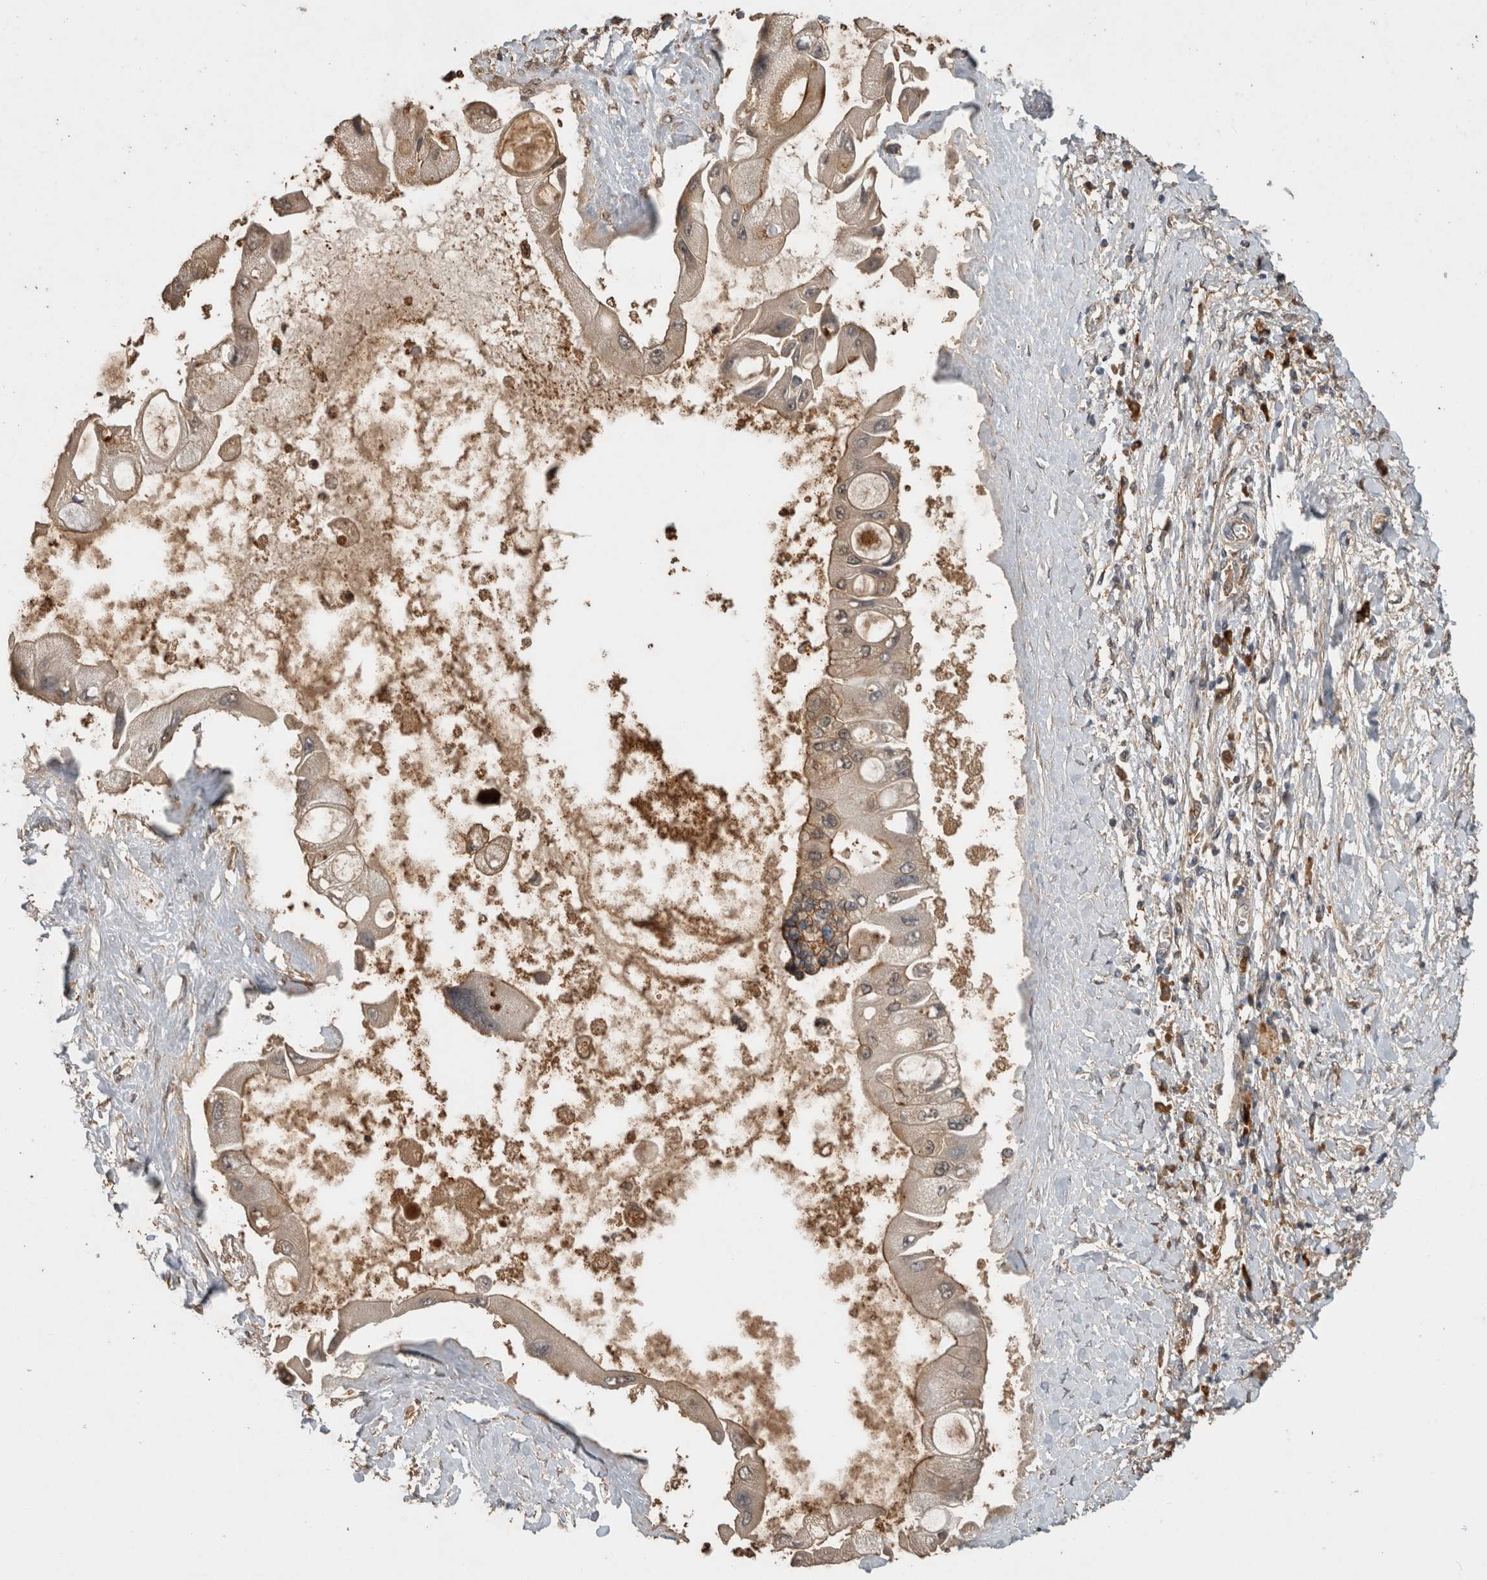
{"staining": {"intensity": "weak", "quantity": ">75%", "location": "cytoplasmic/membranous"}, "tissue": "liver cancer", "cell_type": "Tumor cells", "image_type": "cancer", "snomed": [{"axis": "morphology", "description": "Cholangiocarcinoma"}, {"axis": "topography", "description": "Liver"}], "caption": "Liver cancer (cholangiocarcinoma) stained with a protein marker exhibits weak staining in tumor cells.", "gene": "RHPN1", "patient": {"sex": "male", "age": 50}}